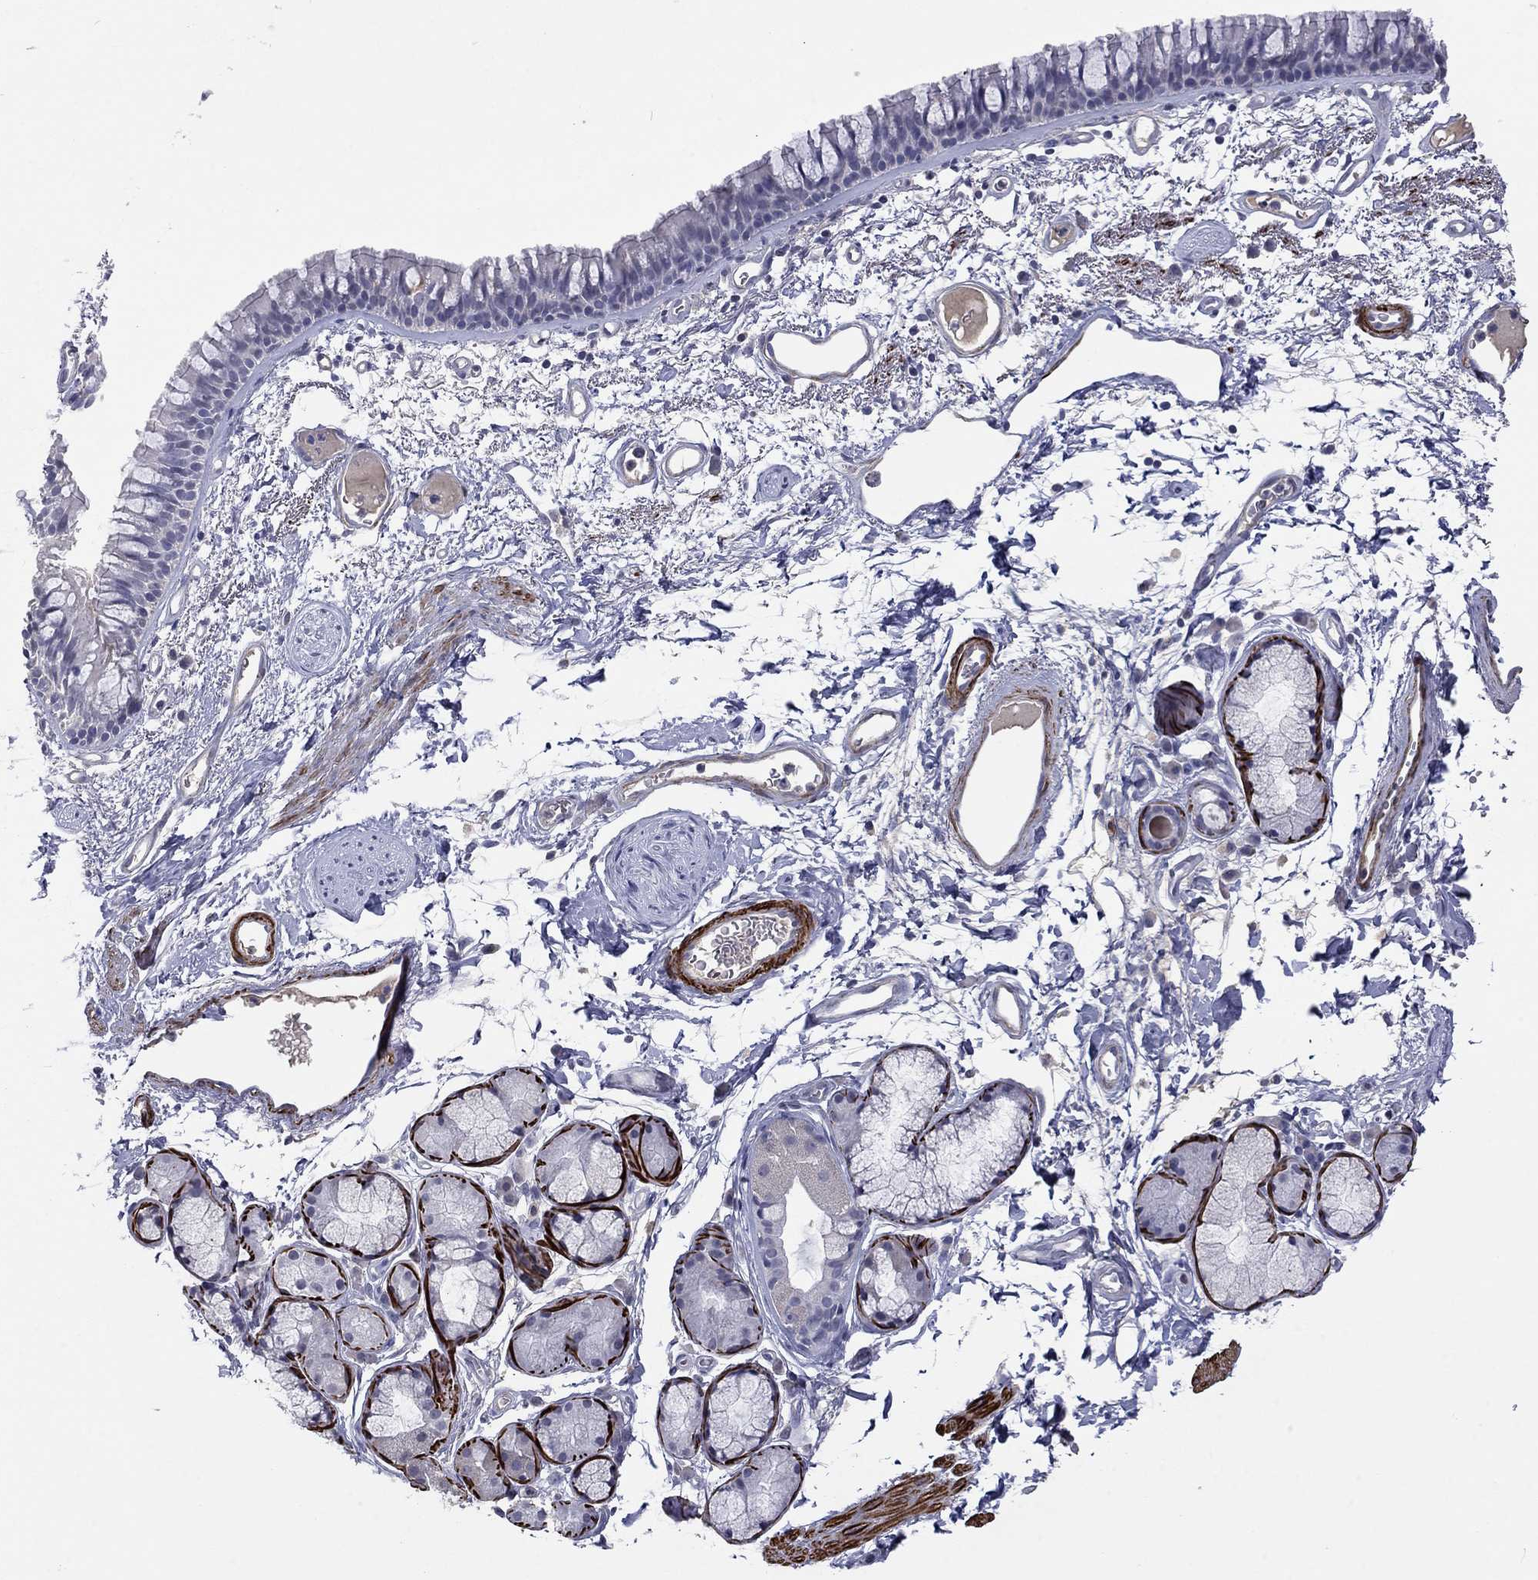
{"staining": {"intensity": "negative", "quantity": "none", "location": "none"}, "tissue": "bronchus", "cell_type": "Respiratory epithelial cells", "image_type": "normal", "snomed": [{"axis": "morphology", "description": "Normal tissue, NOS"}, {"axis": "topography", "description": "Cartilage tissue"}, {"axis": "topography", "description": "Bronchus"}], "caption": "Bronchus stained for a protein using IHC shows no expression respiratory epithelial cells.", "gene": "IP6K3", "patient": {"sex": "male", "age": 66}}